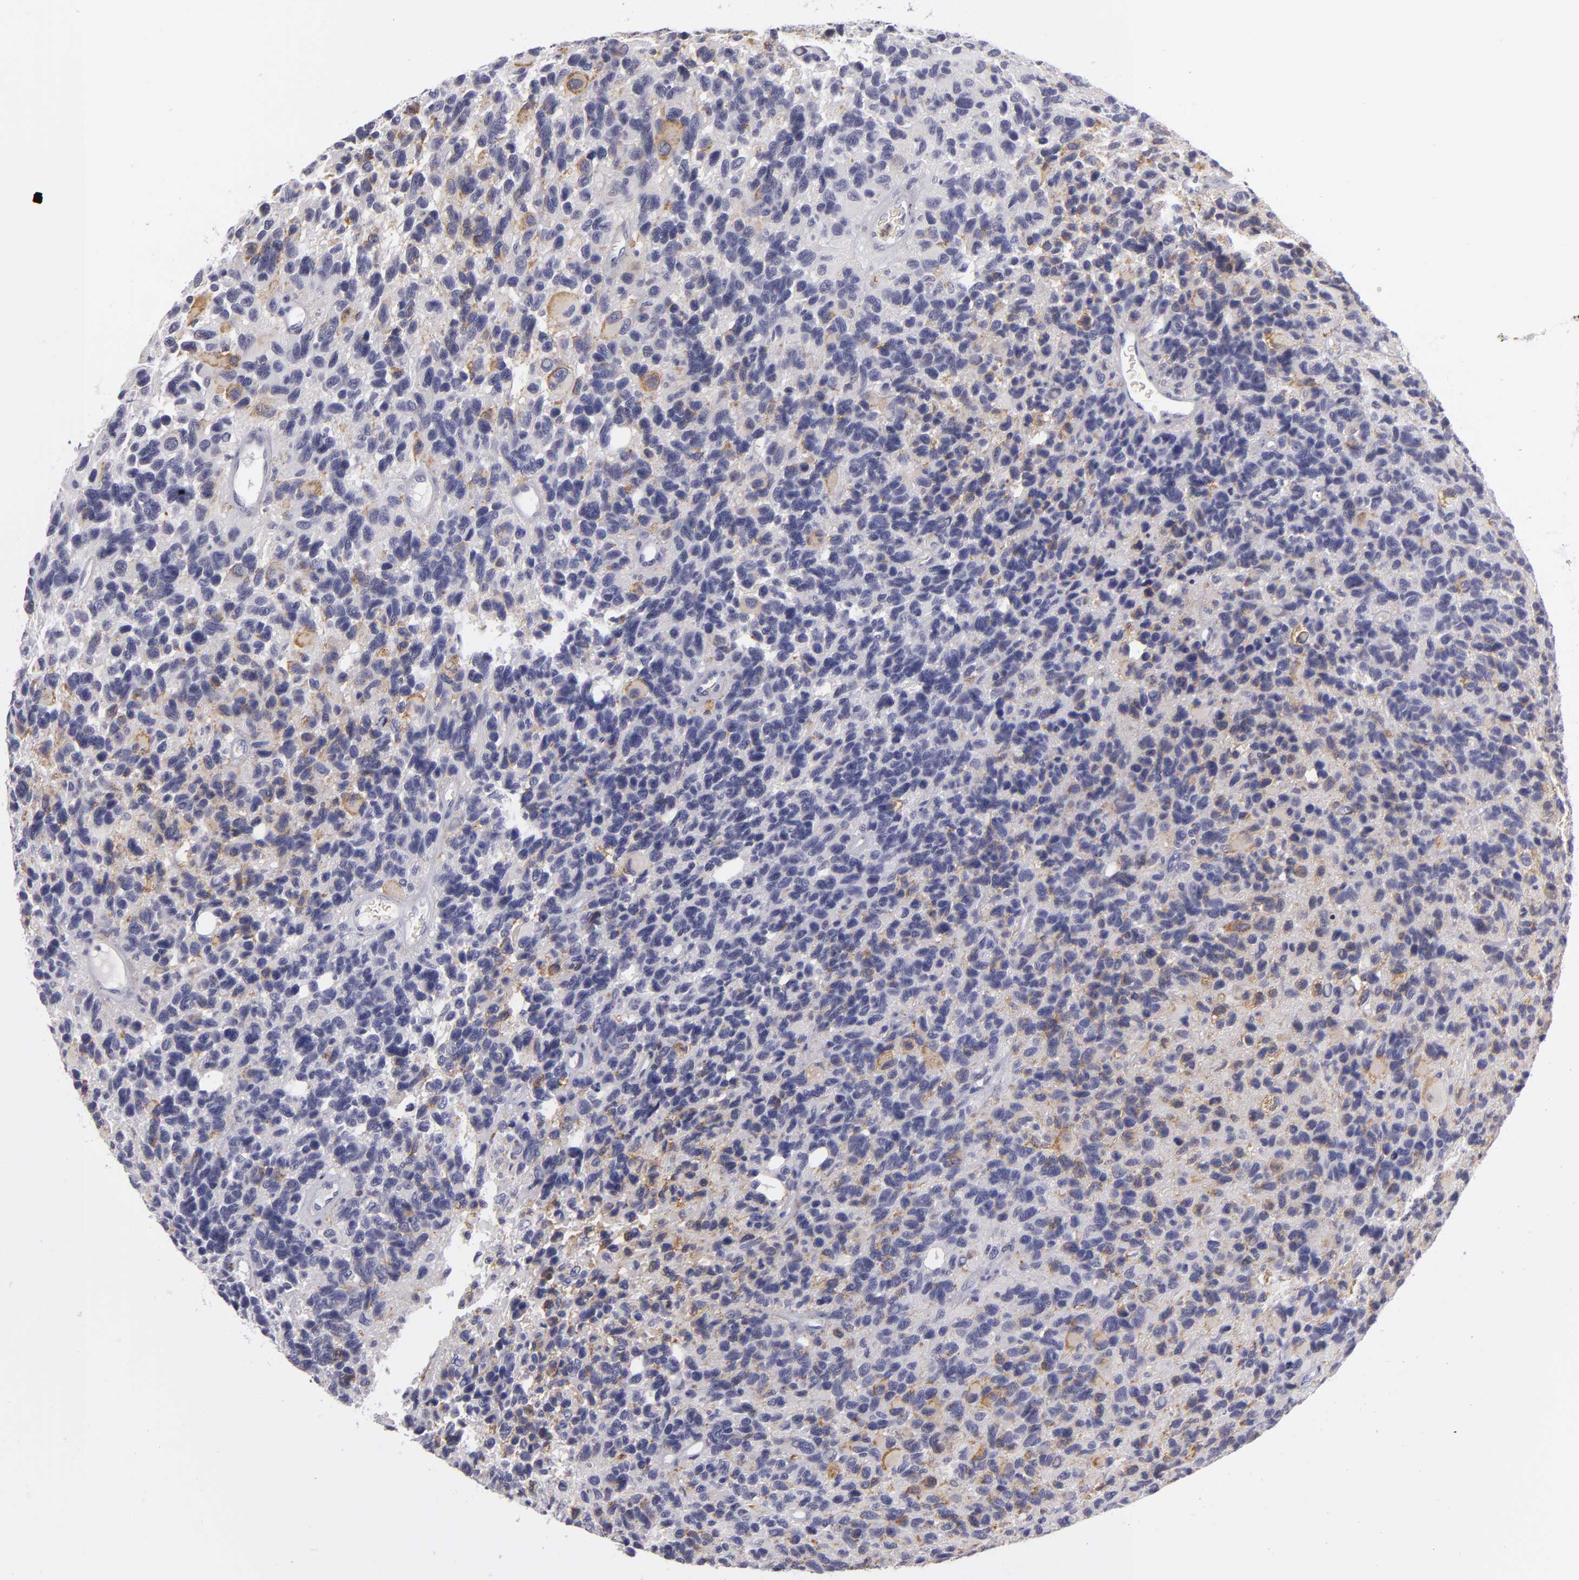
{"staining": {"intensity": "weak", "quantity": "<25%", "location": "cytoplasmic/membranous"}, "tissue": "glioma", "cell_type": "Tumor cells", "image_type": "cancer", "snomed": [{"axis": "morphology", "description": "Glioma, malignant, High grade"}, {"axis": "topography", "description": "Brain"}], "caption": "The photomicrograph reveals no staining of tumor cells in glioma.", "gene": "TNNC1", "patient": {"sex": "male", "age": 77}}